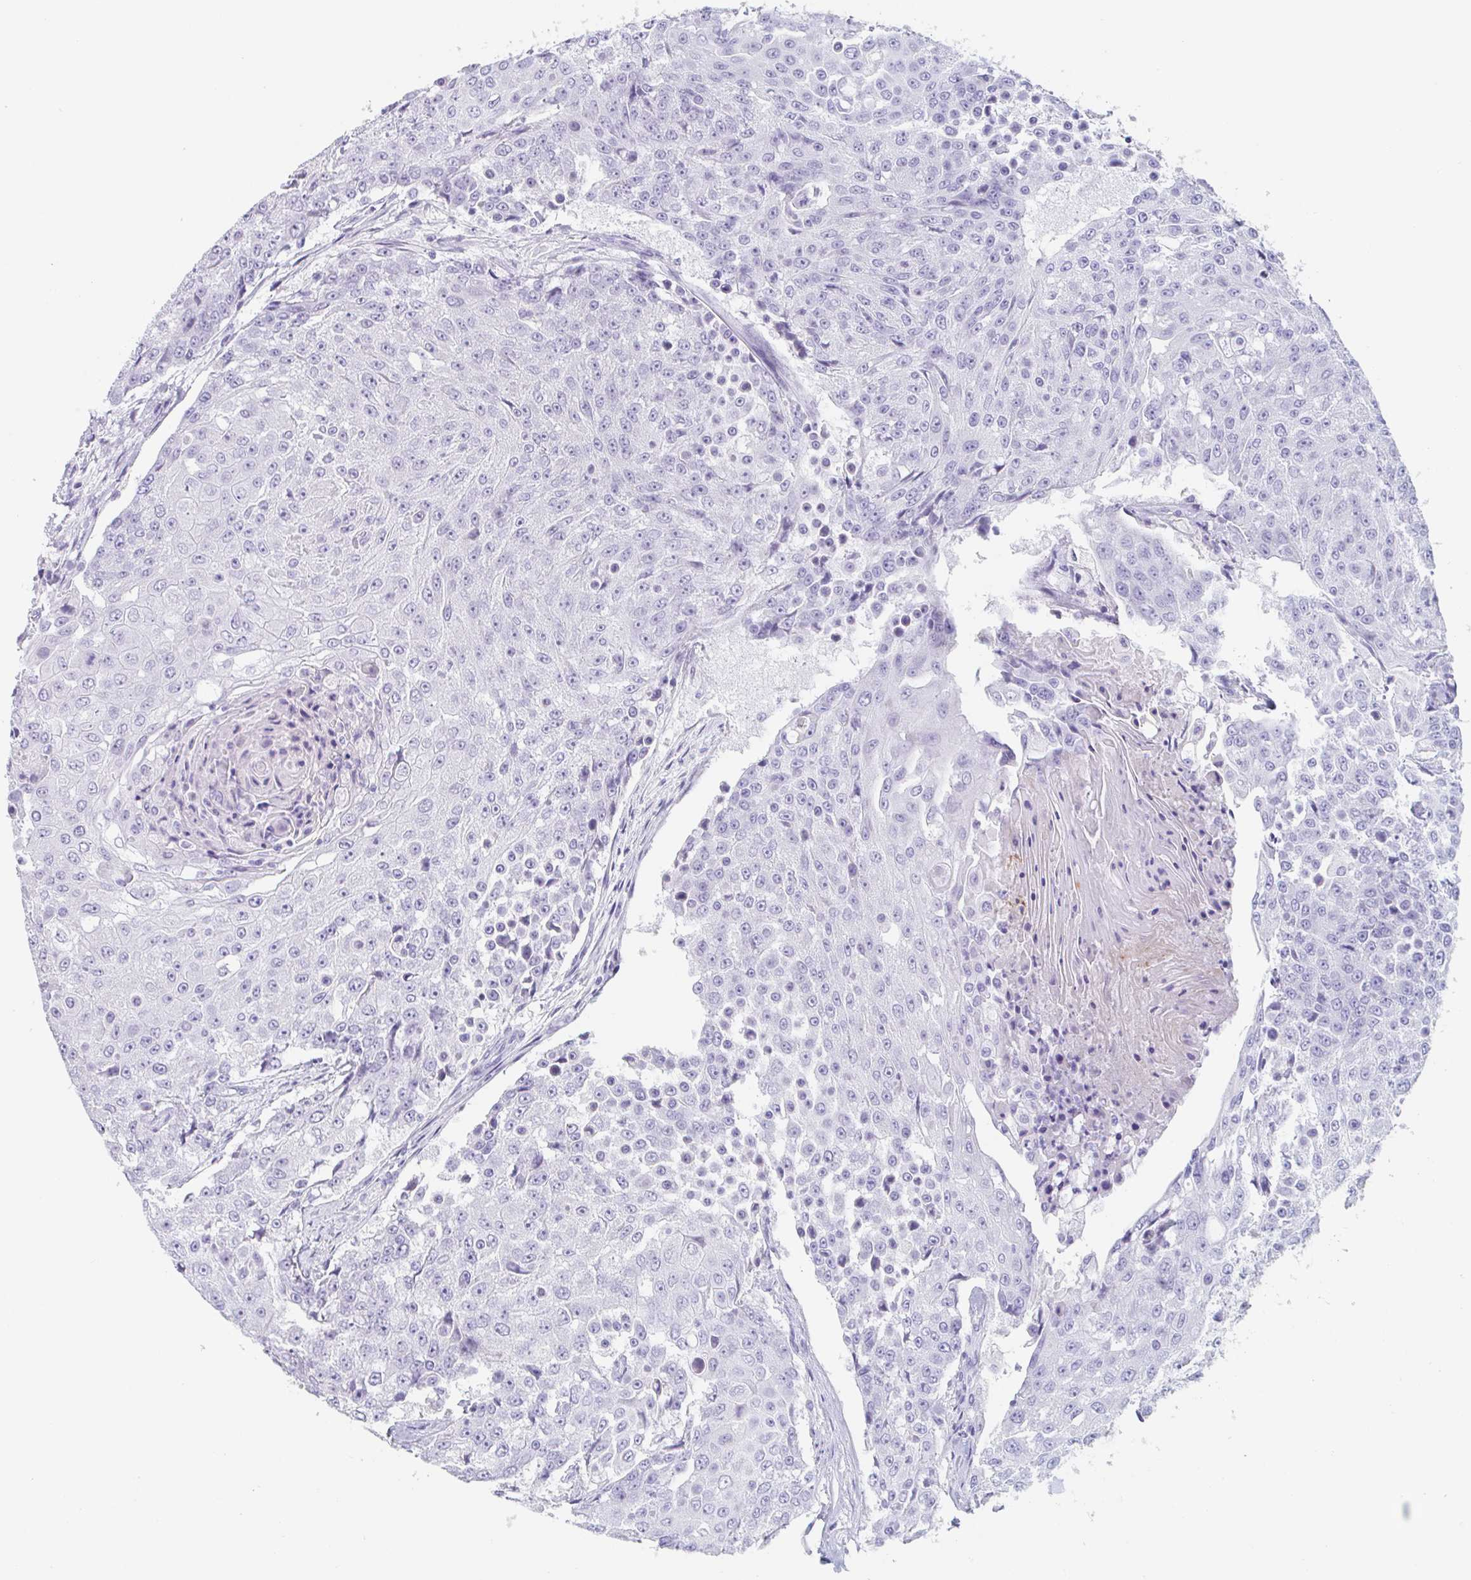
{"staining": {"intensity": "negative", "quantity": "none", "location": "none"}, "tissue": "urothelial cancer", "cell_type": "Tumor cells", "image_type": "cancer", "snomed": [{"axis": "morphology", "description": "Urothelial carcinoma, High grade"}, {"axis": "topography", "description": "Urinary bladder"}], "caption": "IHC histopathology image of neoplastic tissue: human urothelial cancer stained with DAB (3,3'-diaminobenzidine) displays no significant protein positivity in tumor cells.", "gene": "EMC4", "patient": {"sex": "female", "age": 63}}